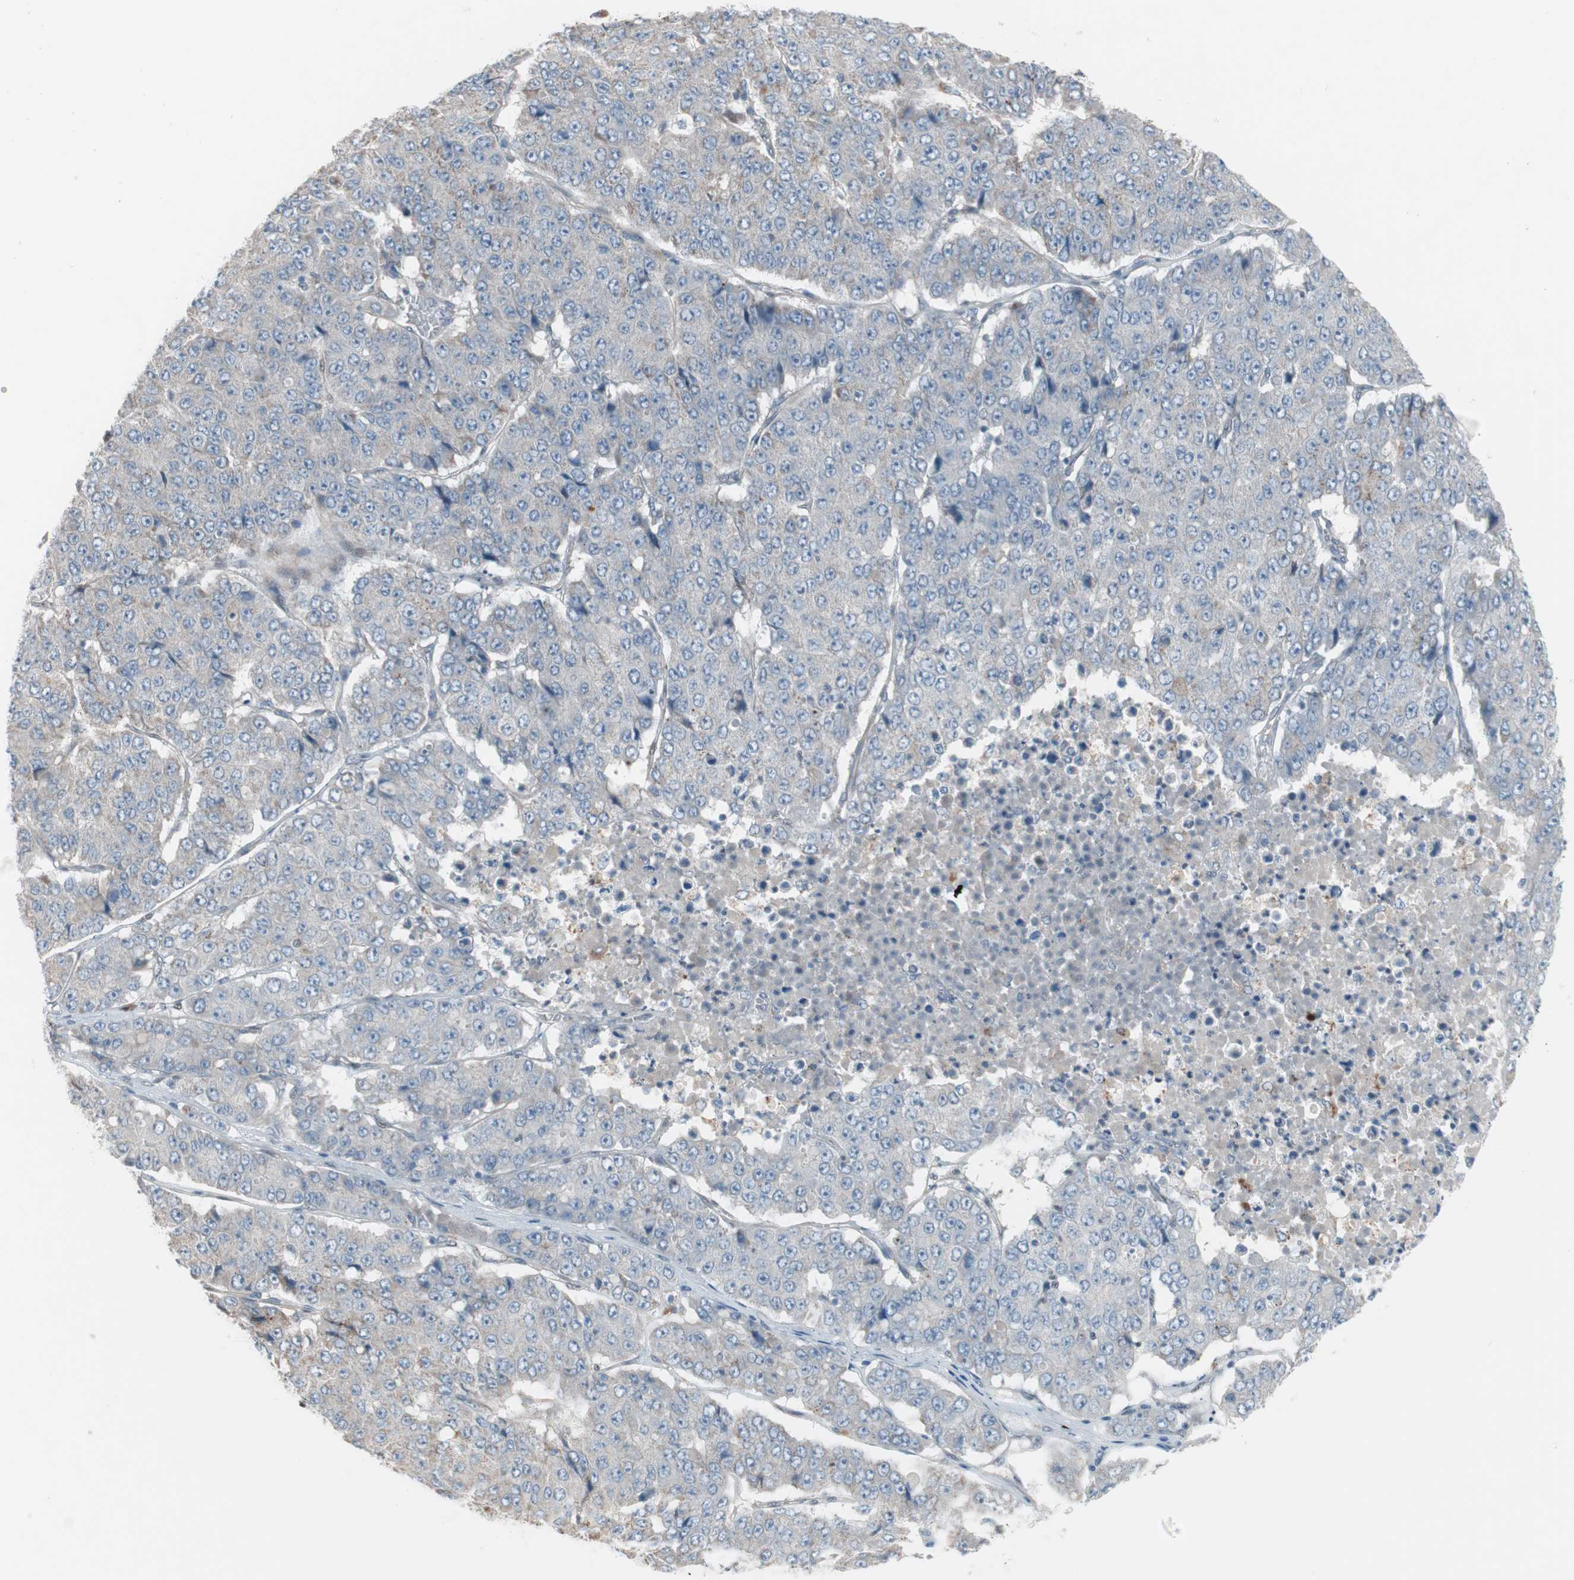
{"staining": {"intensity": "weak", "quantity": "25%-75%", "location": "cytoplasmic/membranous"}, "tissue": "pancreatic cancer", "cell_type": "Tumor cells", "image_type": "cancer", "snomed": [{"axis": "morphology", "description": "Adenocarcinoma, NOS"}, {"axis": "topography", "description": "Pancreas"}], "caption": "Pancreatic adenocarcinoma stained for a protein (brown) displays weak cytoplasmic/membranous positive staining in about 25%-75% of tumor cells.", "gene": "CAND2", "patient": {"sex": "male", "age": 50}}